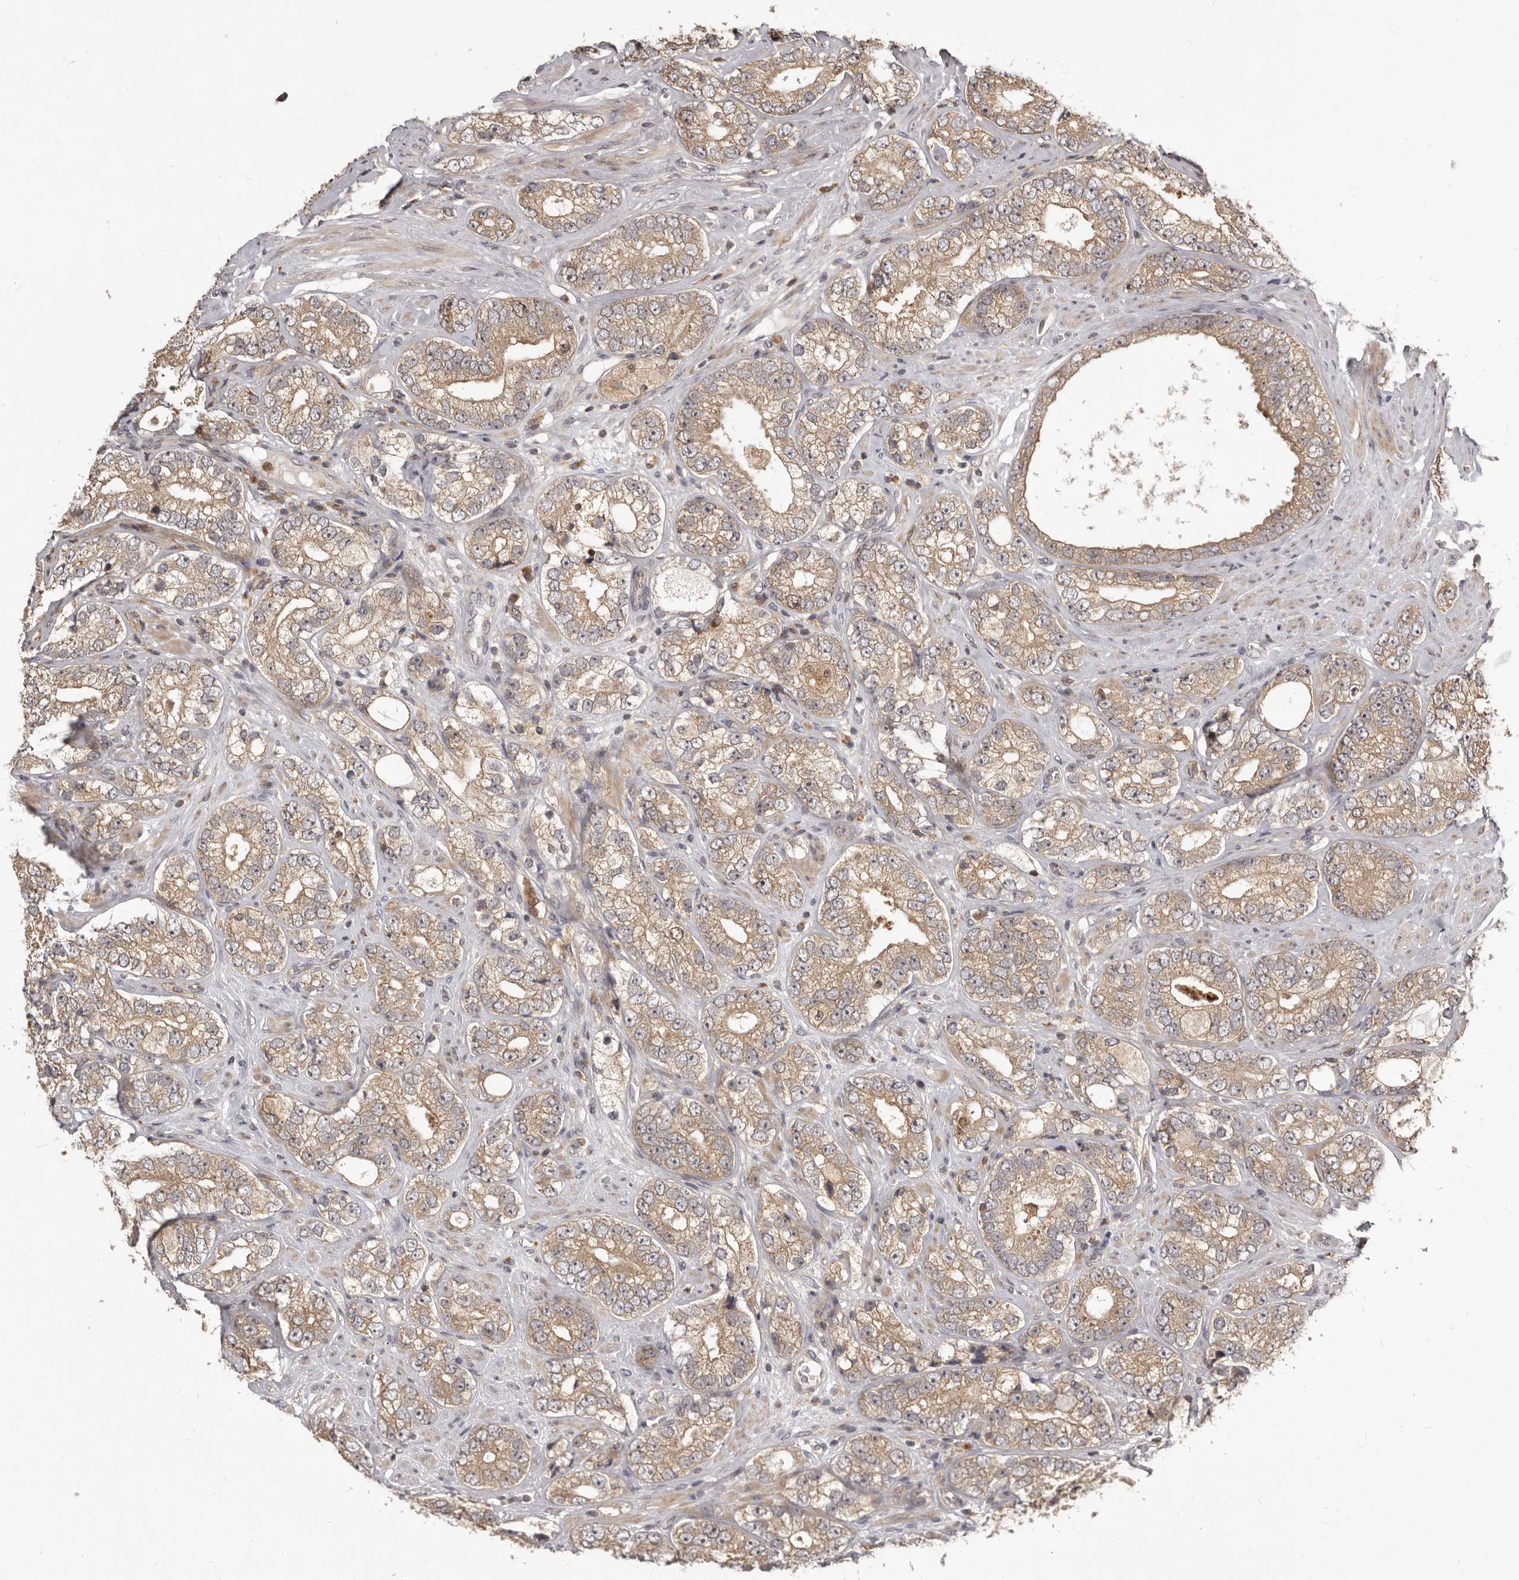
{"staining": {"intensity": "weak", "quantity": ">75%", "location": "cytoplasmic/membranous"}, "tissue": "prostate cancer", "cell_type": "Tumor cells", "image_type": "cancer", "snomed": [{"axis": "morphology", "description": "Adenocarcinoma, High grade"}, {"axis": "topography", "description": "Prostate"}], "caption": "Immunohistochemistry (IHC) image of neoplastic tissue: human prostate cancer stained using immunohistochemistry (IHC) reveals low levels of weak protein expression localized specifically in the cytoplasmic/membranous of tumor cells, appearing as a cytoplasmic/membranous brown color.", "gene": "RNF187", "patient": {"sex": "male", "age": 56}}